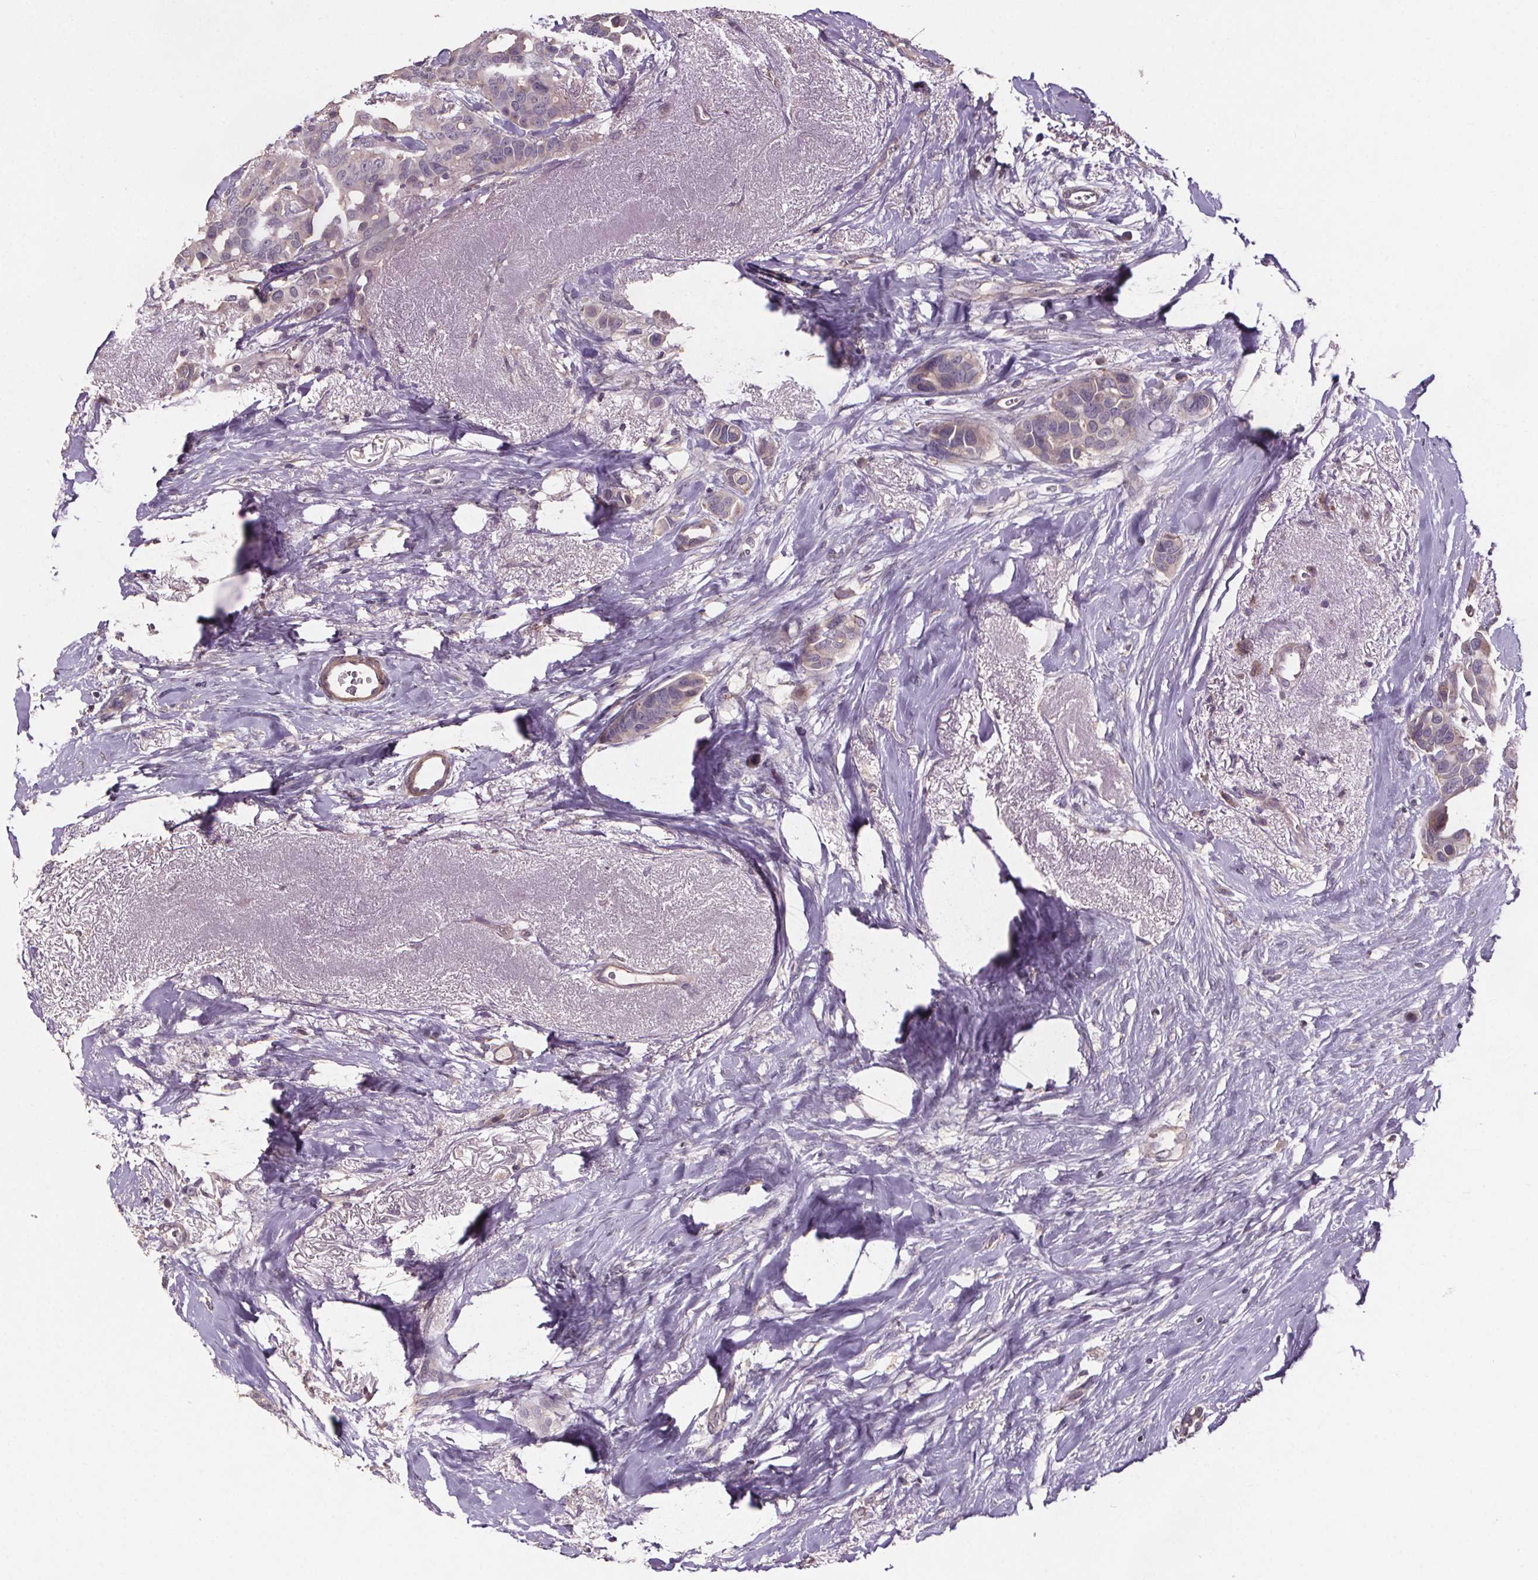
{"staining": {"intensity": "negative", "quantity": "none", "location": "none"}, "tissue": "breast cancer", "cell_type": "Tumor cells", "image_type": "cancer", "snomed": [{"axis": "morphology", "description": "Duct carcinoma"}, {"axis": "topography", "description": "Breast"}], "caption": "Breast cancer was stained to show a protein in brown. There is no significant expression in tumor cells.", "gene": "CLN3", "patient": {"sex": "female", "age": 54}}